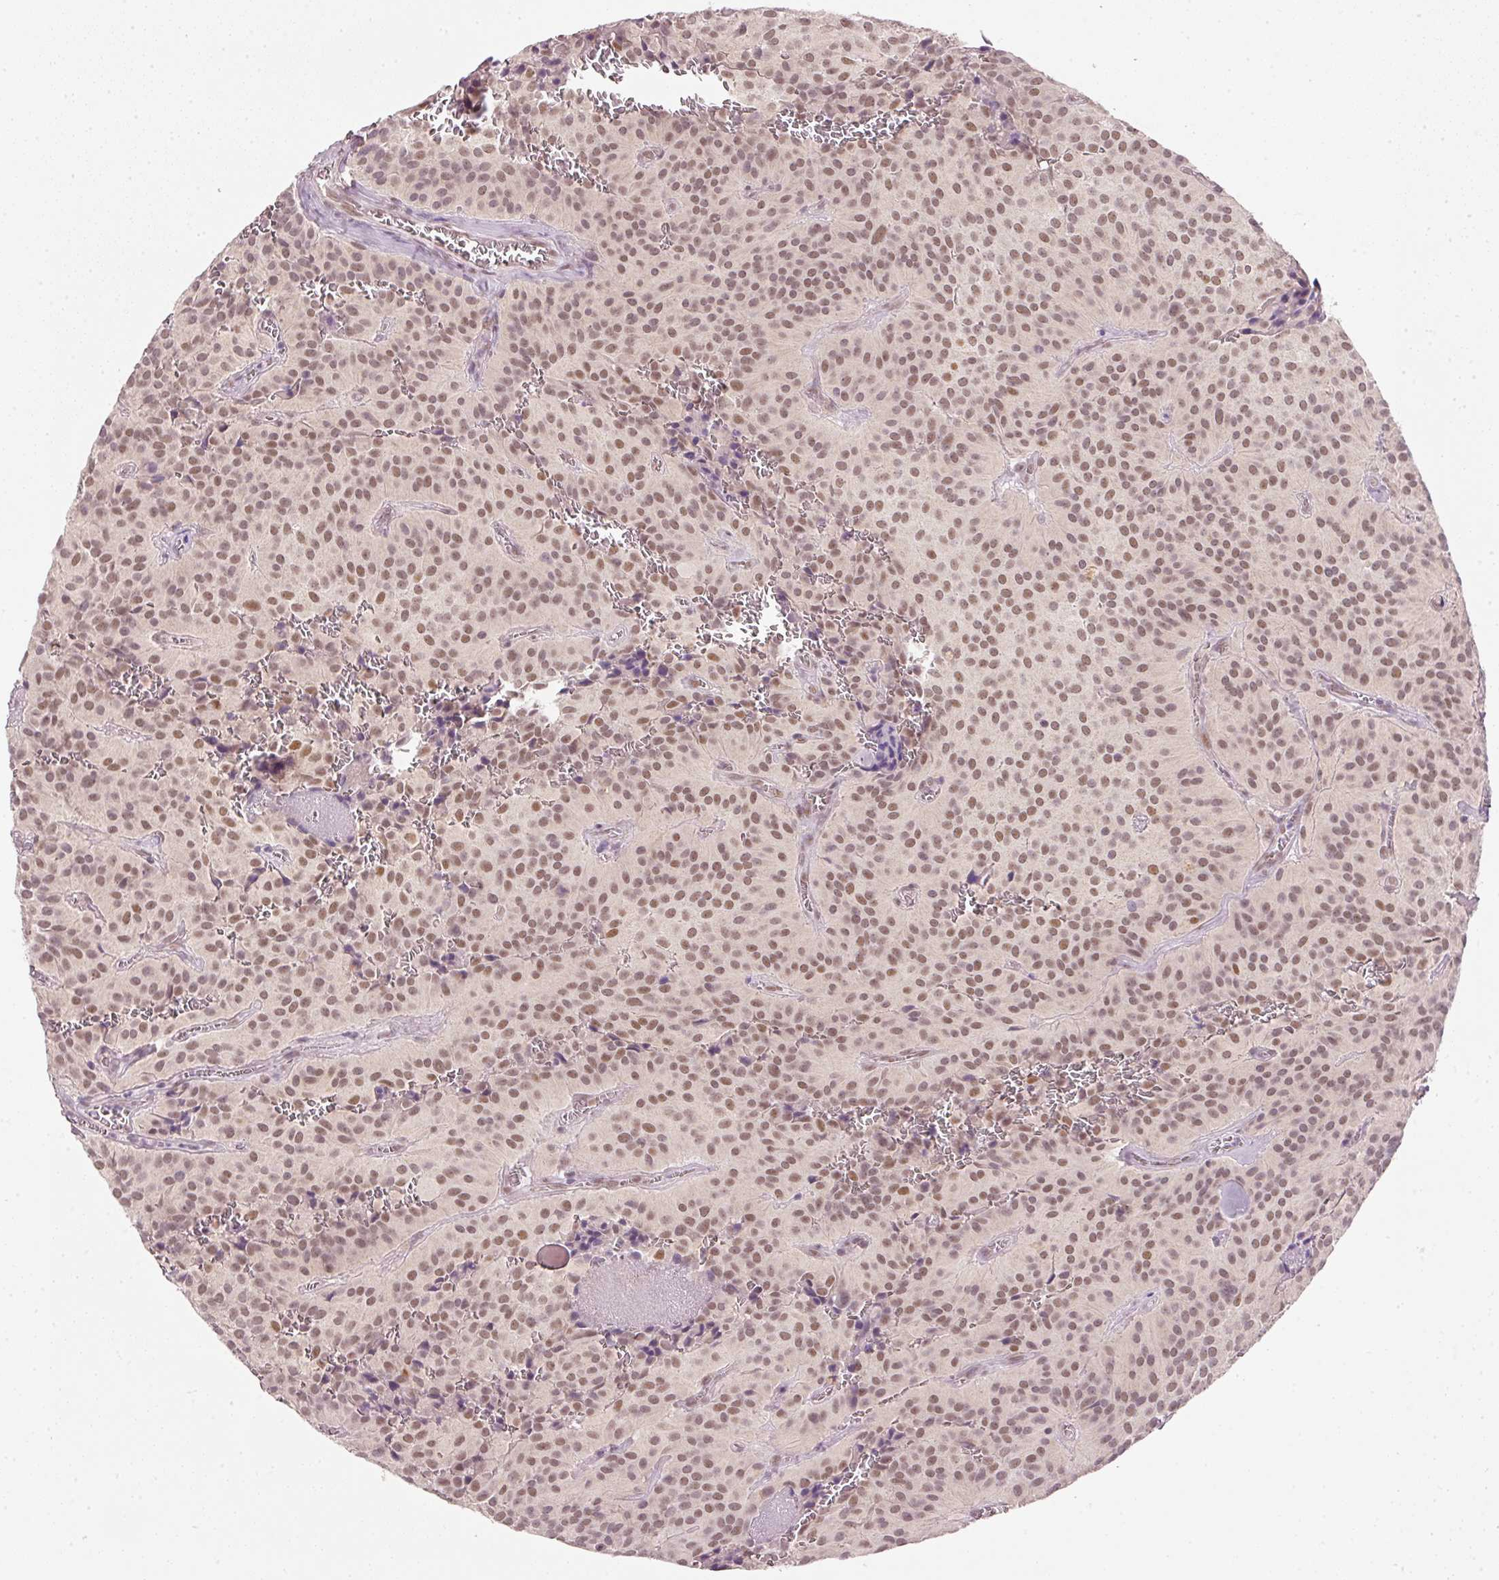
{"staining": {"intensity": "moderate", "quantity": ">75%", "location": "nuclear"}, "tissue": "glioma", "cell_type": "Tumor cells", "image_type": "cancer", "snomed": [{"axis": "morphology", "description": "Glioma, malignant, Low grade"}, {"axis": "topography", "description": "Brain"}], "caption": "This image demonstrates immunohistochemistry staining of human low-grade glioma (malignant), with medium moderate nuclear positivity in approximately >75% of tumor cells.", "gene": "FSTL3", "patient": {"sex": "male", "age": 42}}